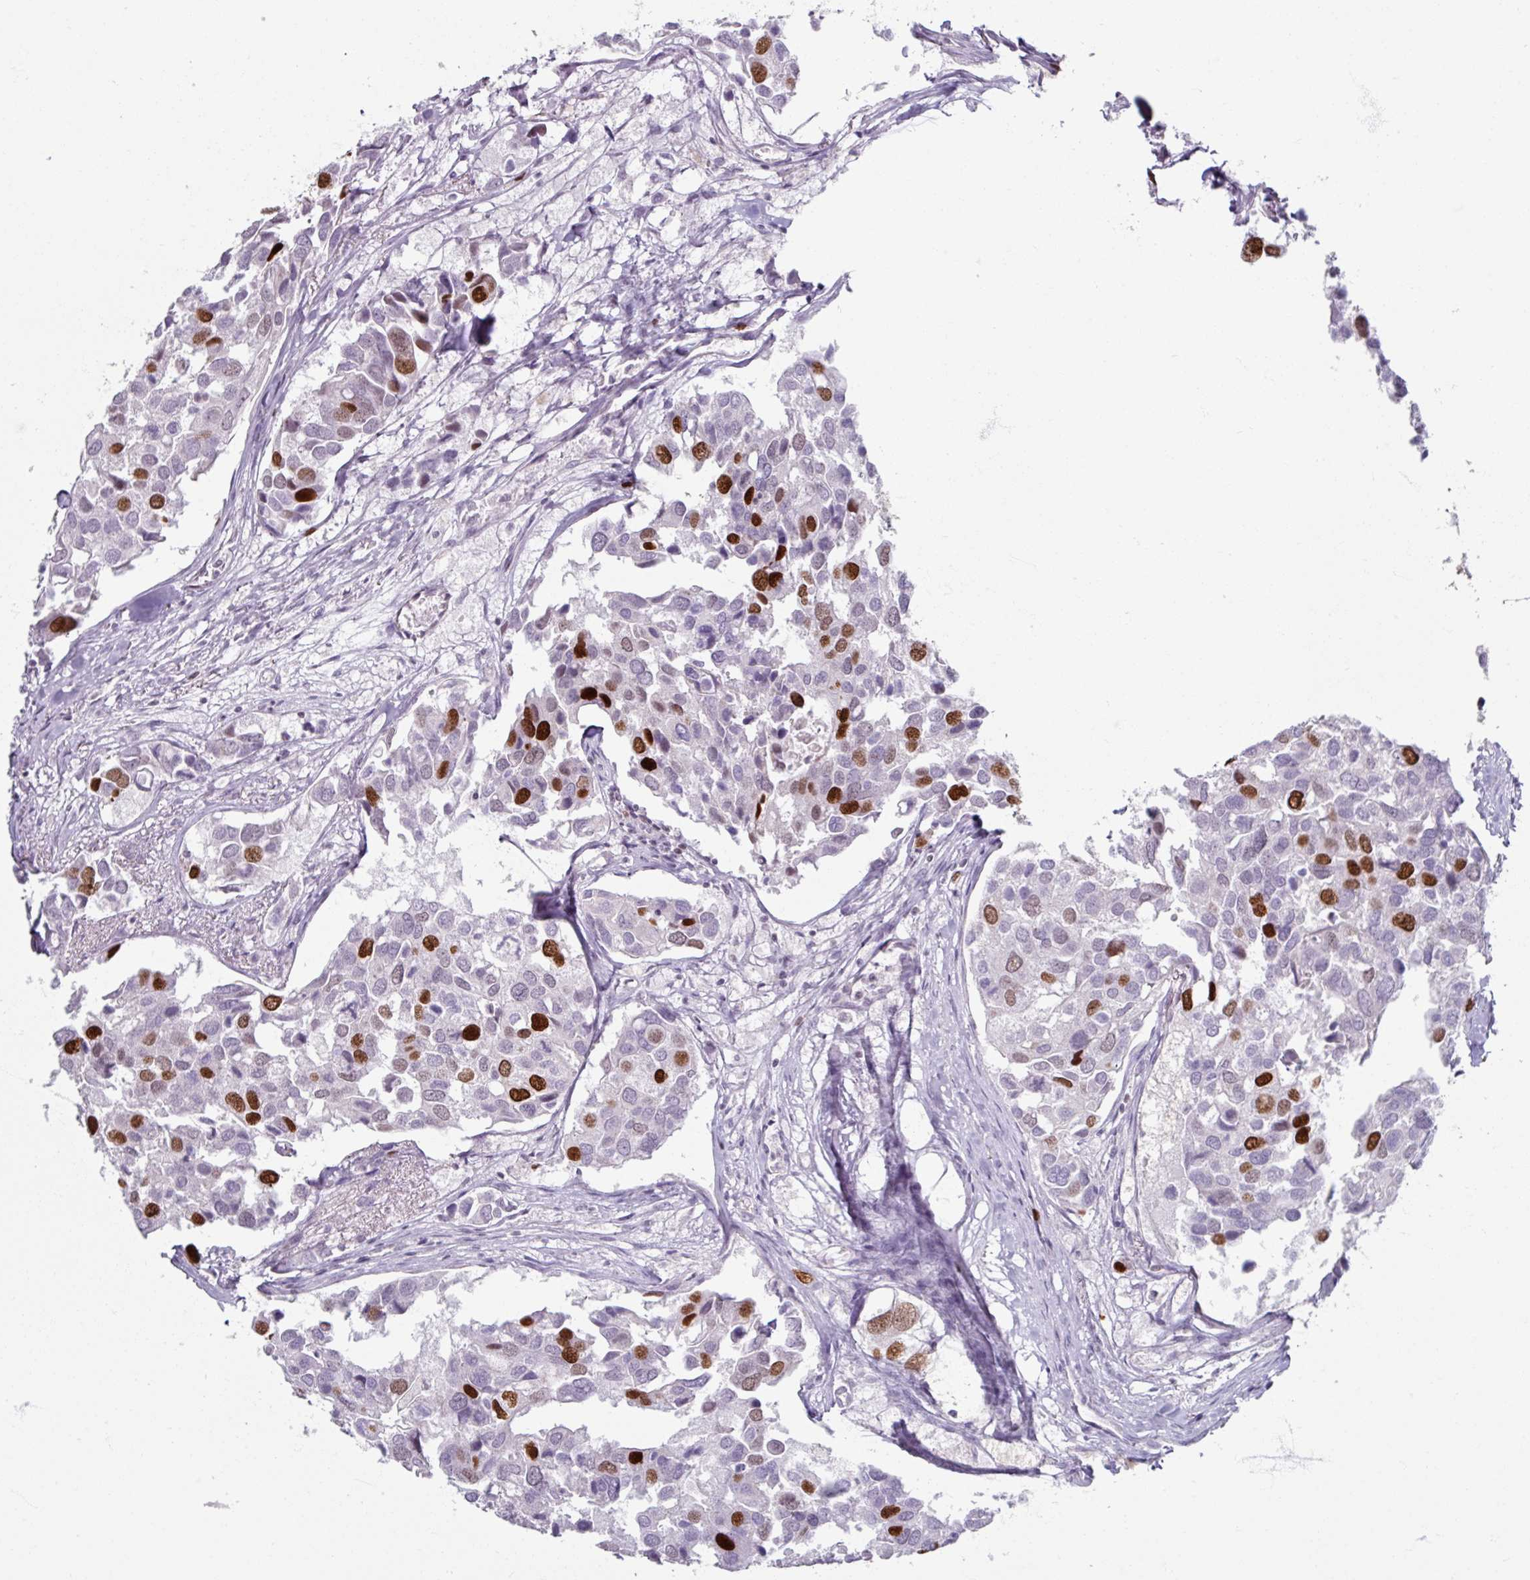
{"staining": {"intensity": "strong", "quantity": "25%-75%", "location": "nuclear"}, "tissue": "breast cancer", "cell_type": "Tumor cells", "image_type": "cancer", "snomed": [{"axis": "morphology", "description": "Duct carcinoma"}, {"axis": "topography", "description": "Breast"}], "caption": "Infiltrating ductal carcinoma (breast) stained with DAB immunohistochemistry exhibits high levels of strong nuclear staining in approximately 25%-75% of tumor cells. (DAB (3,3'-diaminobenzidine) IHC with brightfield microscopy, high magnification).", "gene": "ATAD2", "patient": {"sex": "female", "age": 83}}